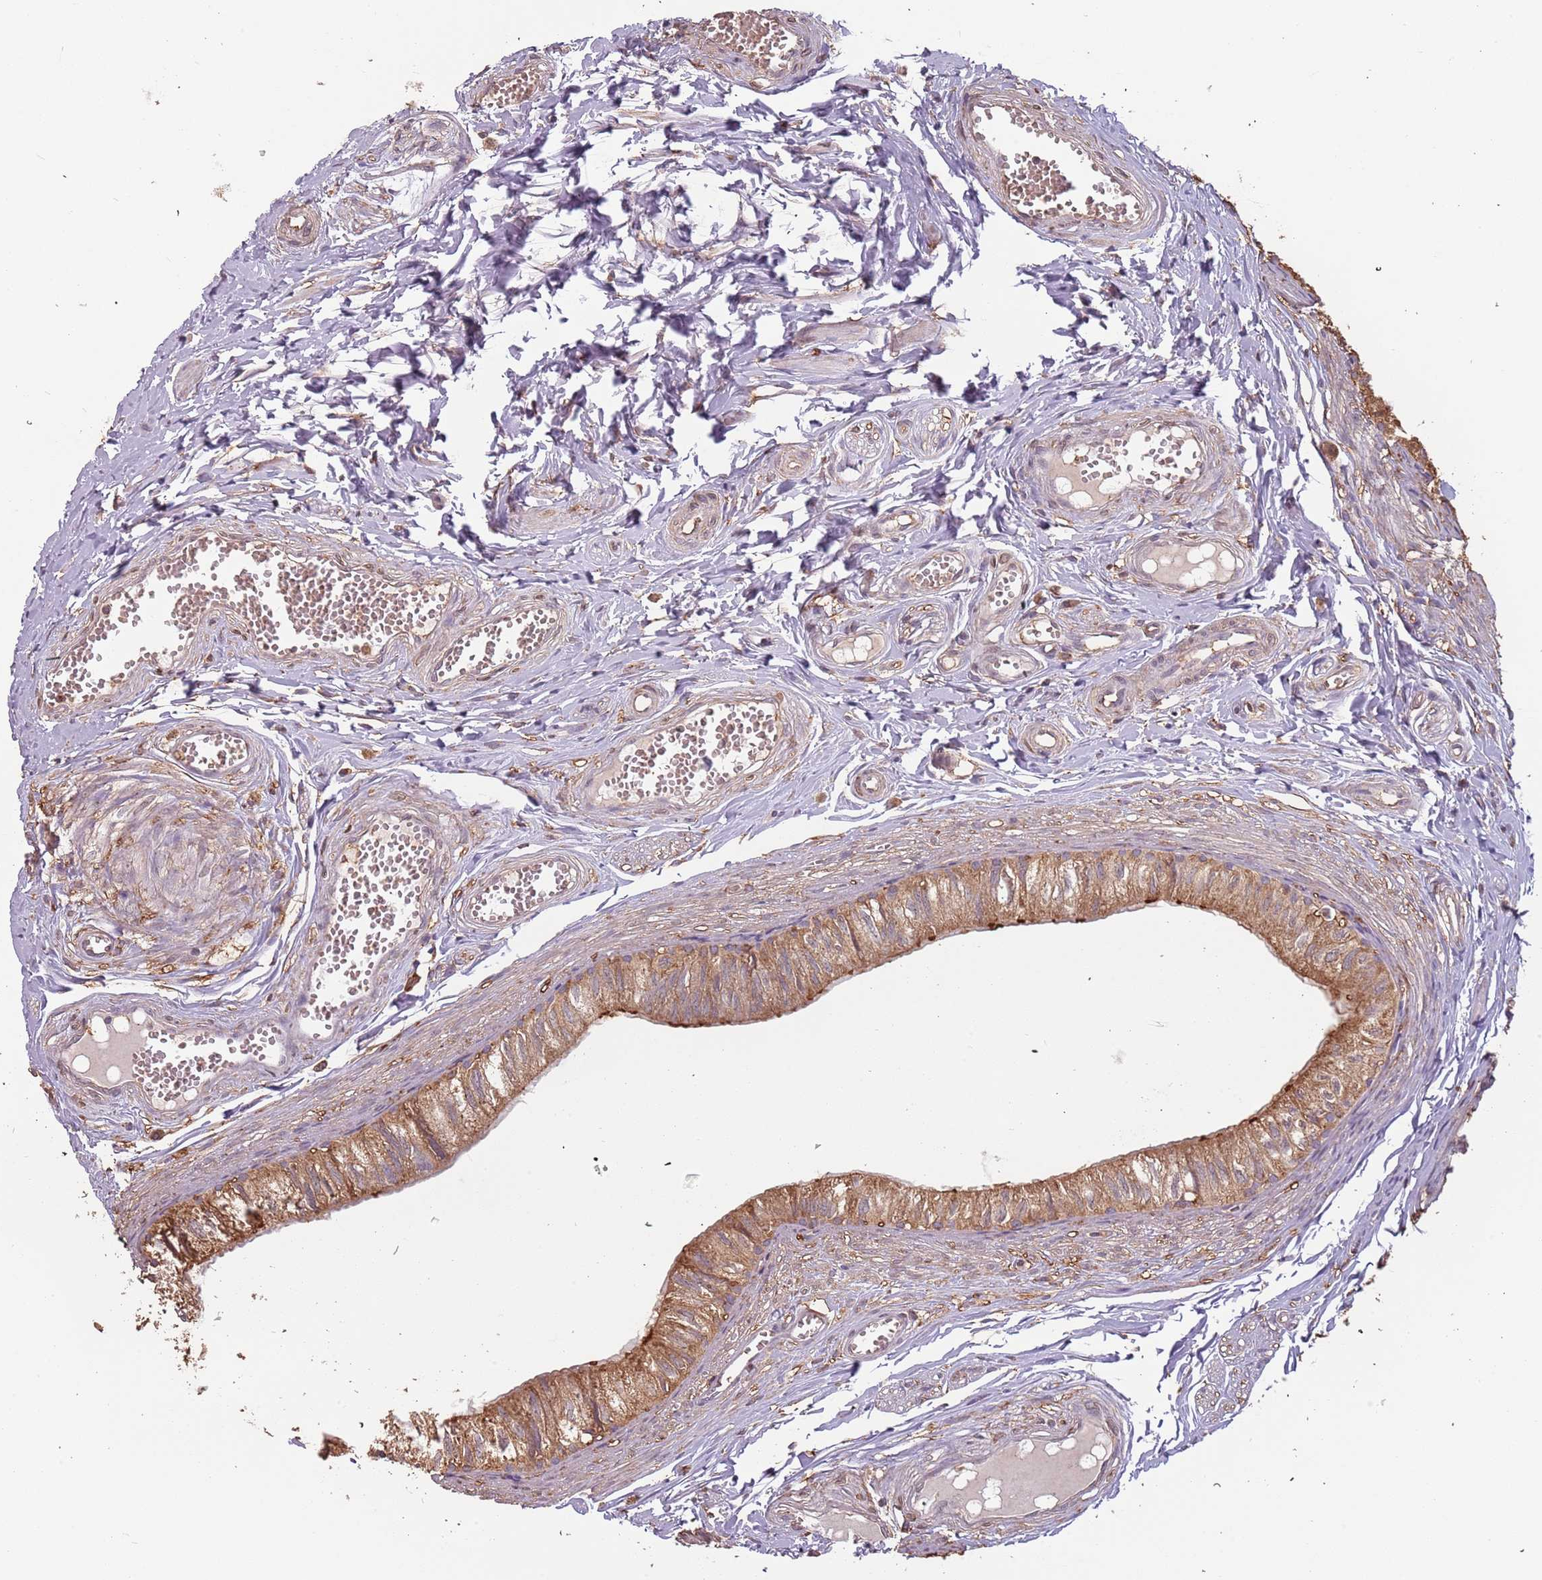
{"staining": {"intensity": "moderate", "quantity": ">75%", "location": "cytoplasmic/membranous"}, "tissue": "epididymis", "cell_type": "Glandular cells", "image_type": "normal", "snomed": [{"axis": "morphology", "description": "Normal tissue, NOS"}, {"axis": "topography", "description": "Epididymis"}], "caption": "The immunohistochemical stain shows moderate cytoplasmic/membranous expression in glandular cells of normal epididymis. The protein of interest is shown in brown color, while the nuclei are stained blue.", "gene": "ATOSB", "patient": {"sex": "male", "age": 37}}